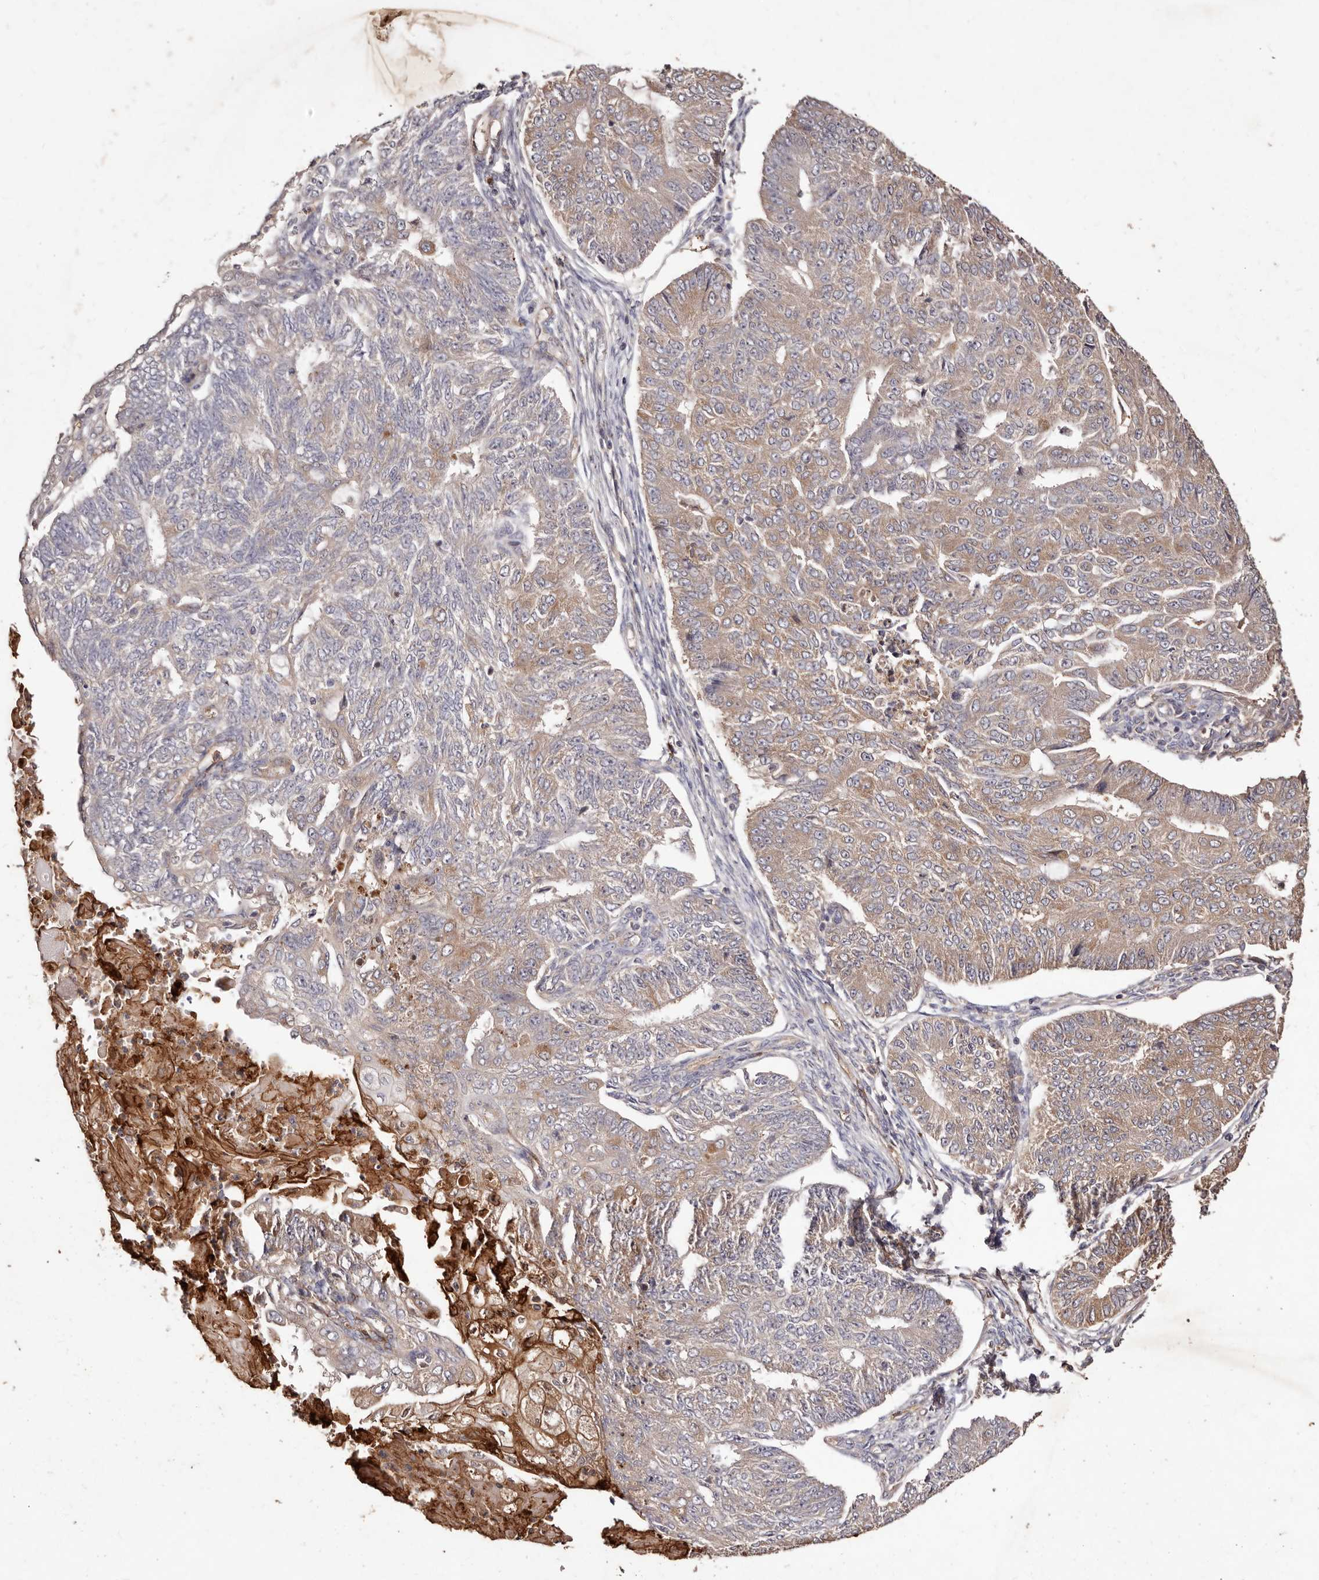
{"staining": {"intensity": "weak", "quantity": "25%-75%", "location": "cytoplasmic/membranous"}, "tissue": "endometrial cancer", "cell_type": "Tumor cells", "image_type": "cancer", "snomed": [{"axis": "morphology", "description": "Adenocarcinoma, NOS"}, {"axis": "topography", "description": "Endometrium"}], "caption": "Endometrial cancer was stained to show a protein in brown. There is low levels of weak cytoplasmic/membranous positivity in approximately 25%-75% of tumor cells.", "gene": "CCL14", "patient": {"sex": "female", "age": 32}}